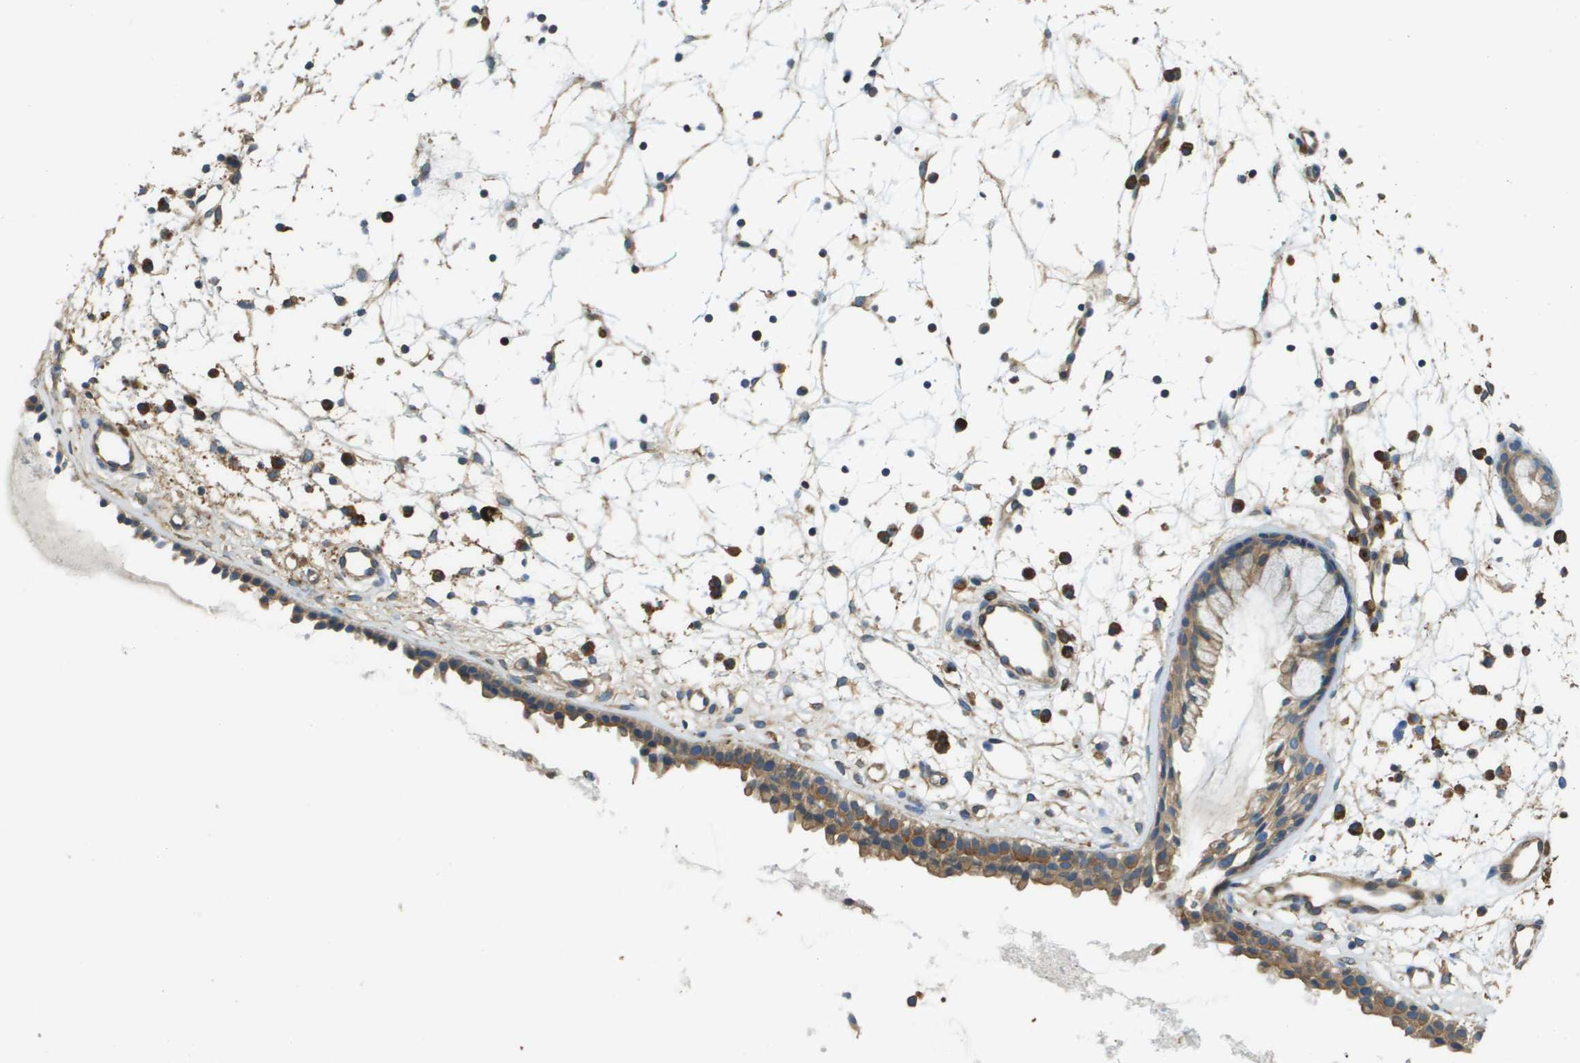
{"staining": {"intensity": "moderate", "quantity": ">75%", "location": "cytoplasmic/membranous"}, "tissue": "nasopharynx", "cell_type": "Respiratory epithelial cells", "image_type": "normal", "snomed": [{"axis": "morphology", "description": "Normal tissue, NOS"}, {"axis": "topography", "description": "Nasopharynx"}], "caption": "Benign nasopharynx exhibits moderate cytoplasmic/membranous expression in approximately >75% of respiratory epithelial cells The staining is performed using DAB brown chromogen to label protein expression. The nuclei are counter-stained blue using hematoxylin..", "gene": "DNAJB11", "patient": {"sex": "male", "age": 21}}